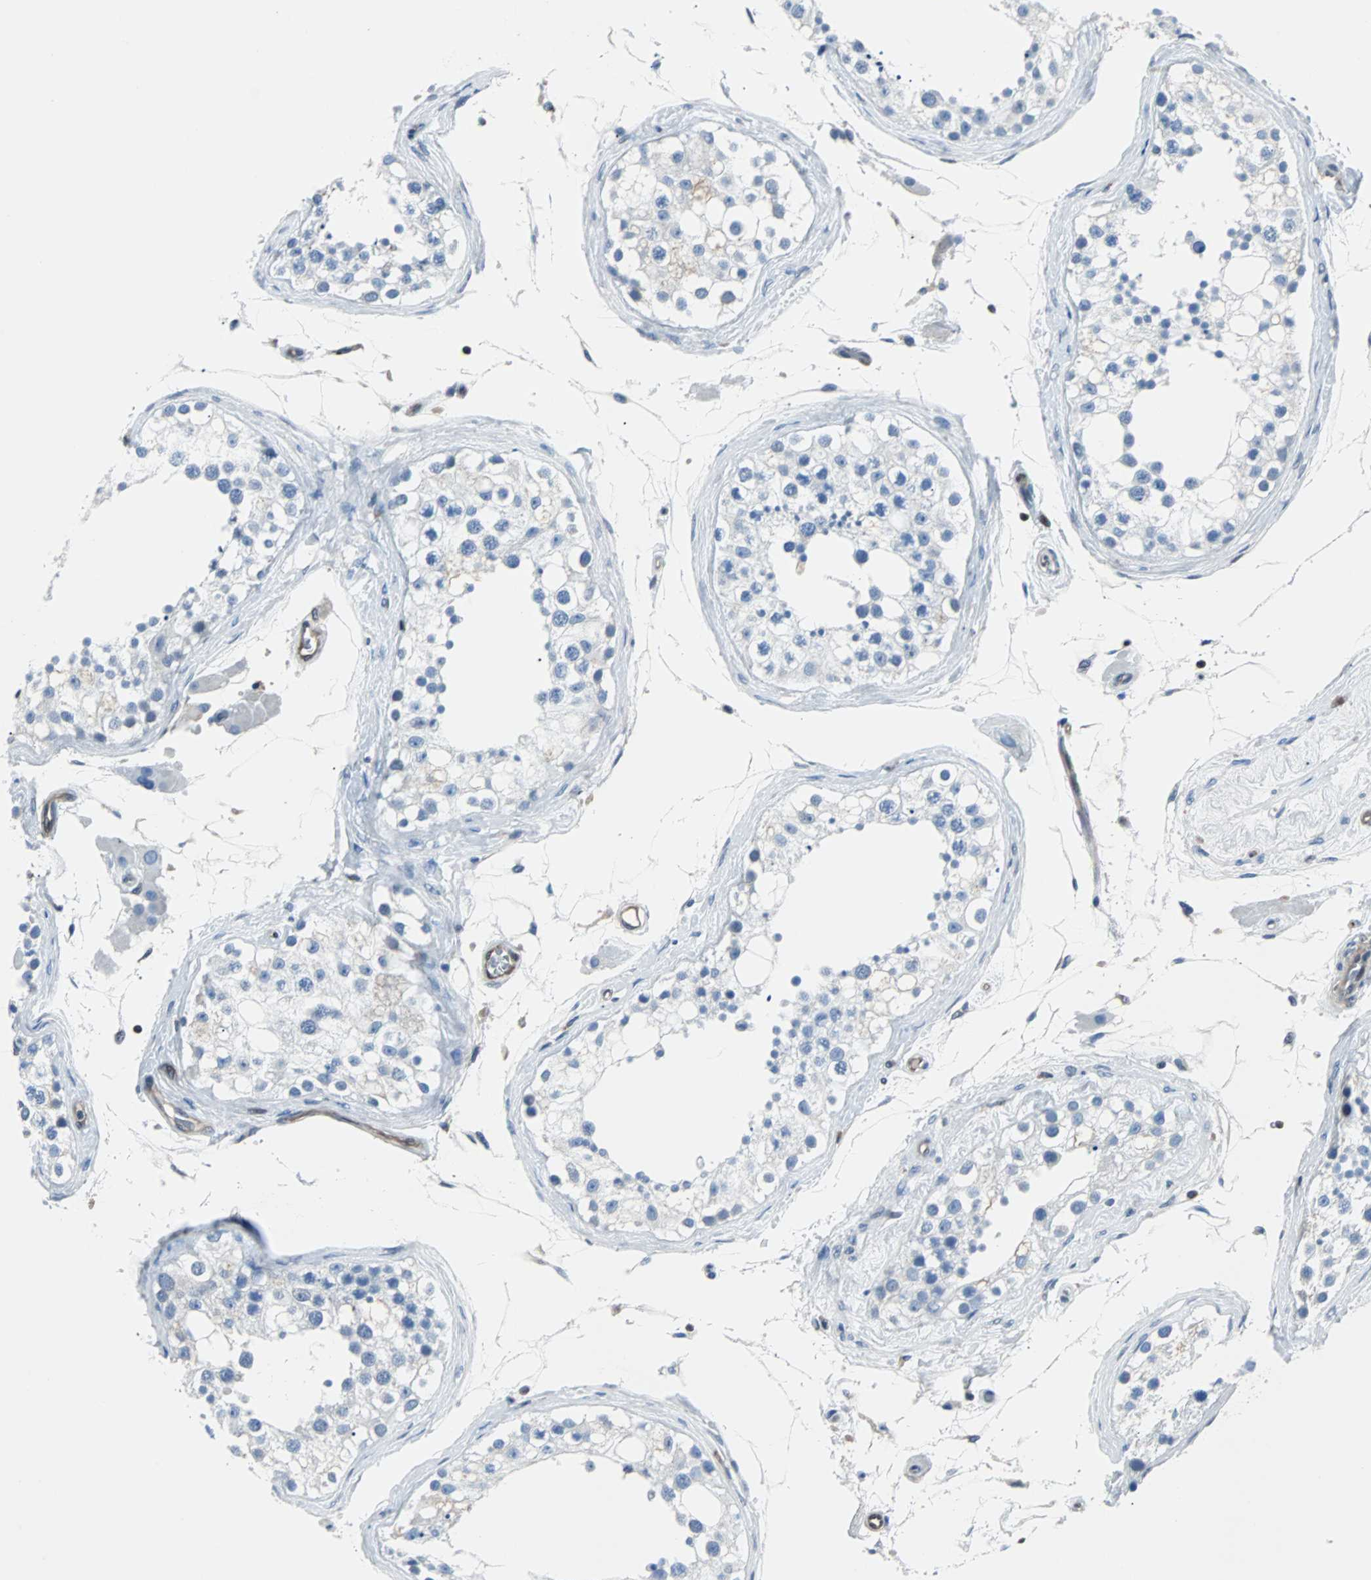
{"staining": {"intensity": "negative", "quantity": "none", "location": "none"}, "tissue": "testis", "cell_type": "Cells in seminiferous ducts", "image_type": "normal", "snomed": [{"axis": "morphology", "description": "Normal tissue, NOS"}, {"axis": "topography", "description": "Testis"}], "caption": "Immunohistochemistry of benign testis displays no staining in cells in seminiferous ducts.", "gene": "MAP2K6", "patient": {"sex": "male", "age": 68}}